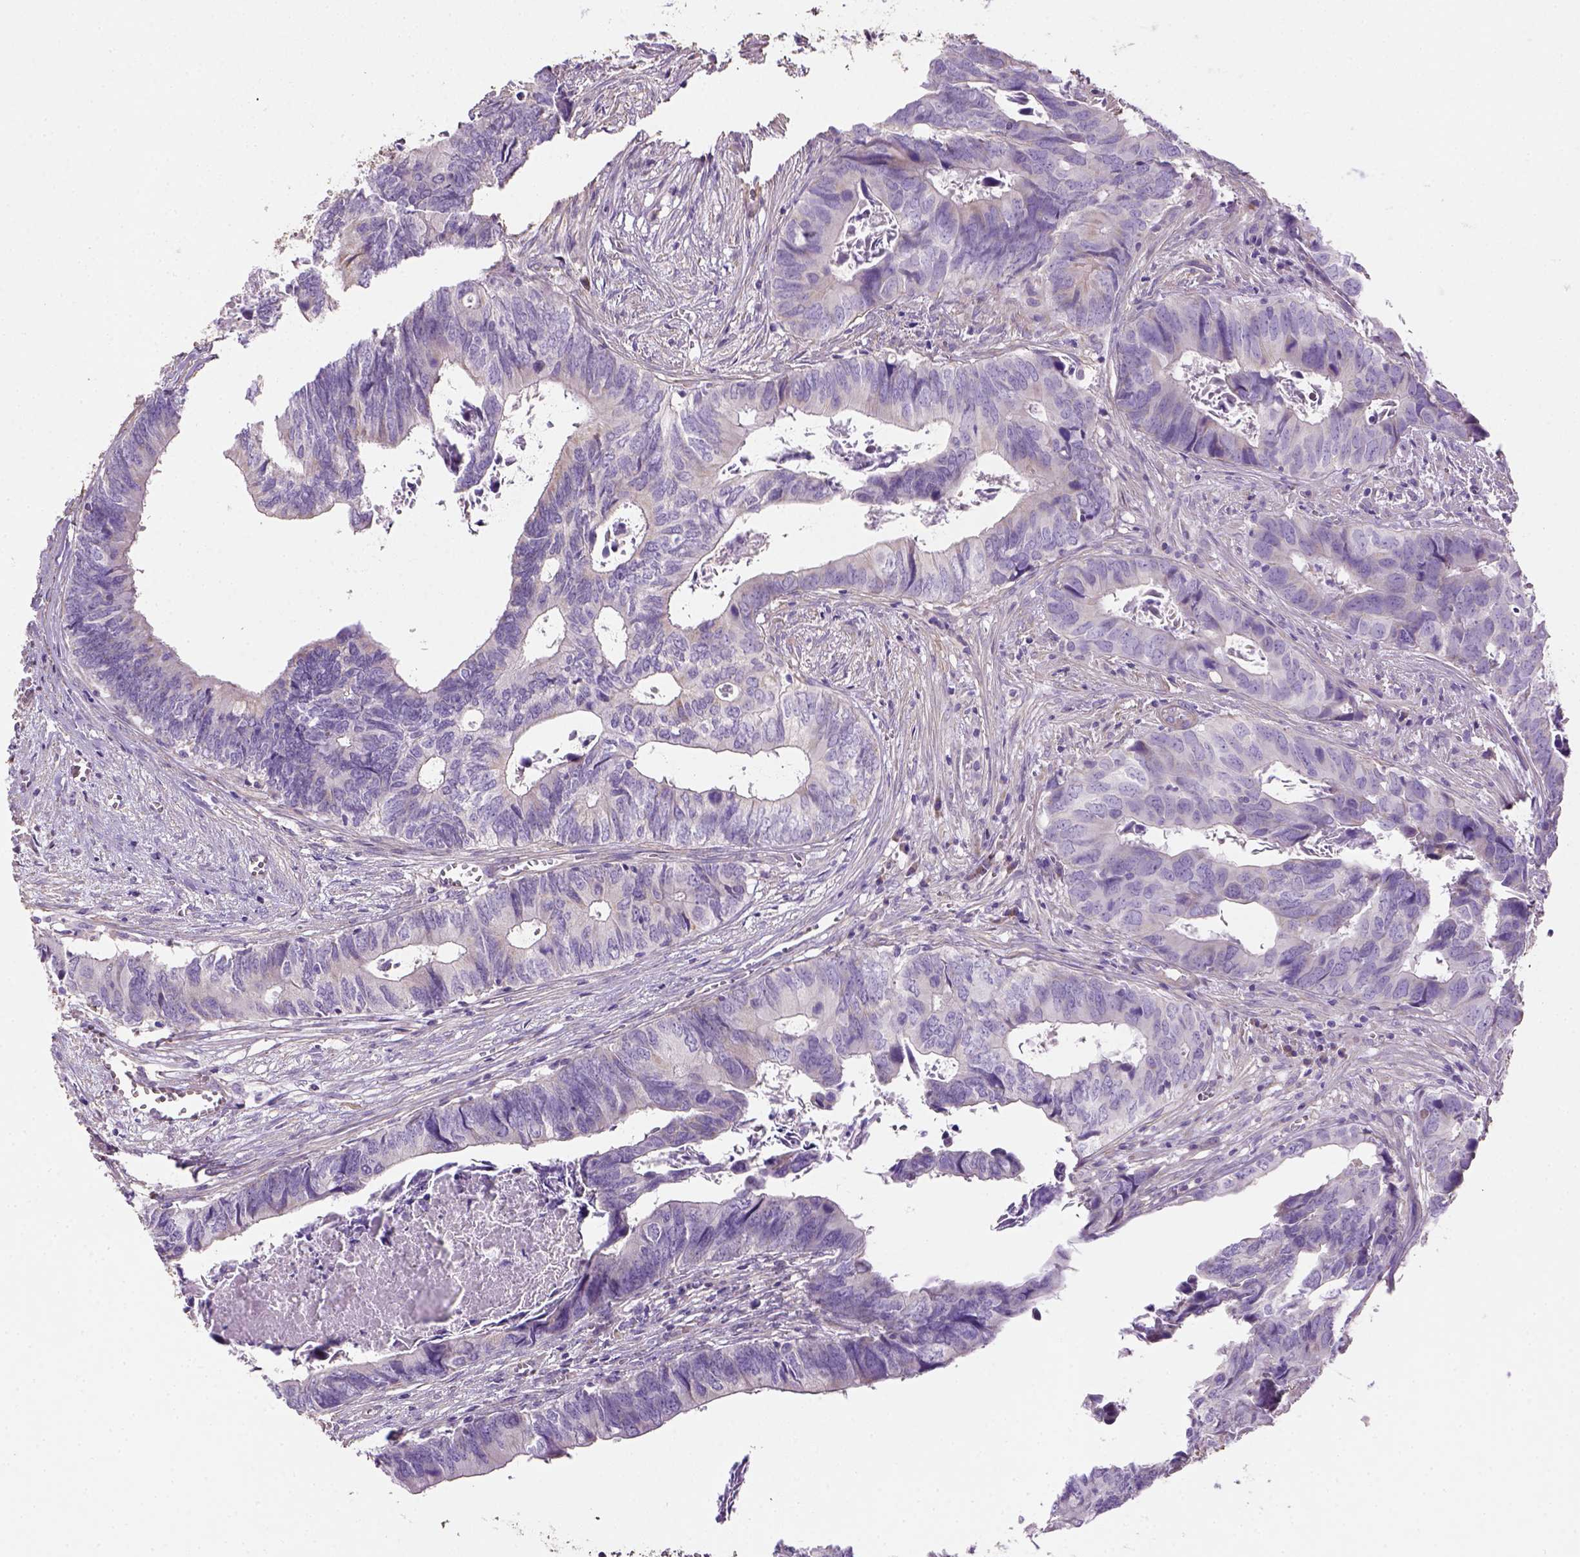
{"staining": {"intensity": "weak", "quantity": "<25%", "location": "cytoplasmic/membranous"}, "tissue": "colorectal cancer", "cell_type": "Tumor cells", "image_type": "cancer", "snomed": [{"axis": "morphology", "description": "Adenocarcinoma, NOS"}, {"axis": "topography", "description": "Colon"}], "caption": "Immunohistochemistry (IHC) image of human colorectal adenocarcinoma stained for a protein (brown), which demonstrates no staining in tumor cells.", "gene": "HTRA1", "patient": {"sex": "female", "age": 82}}